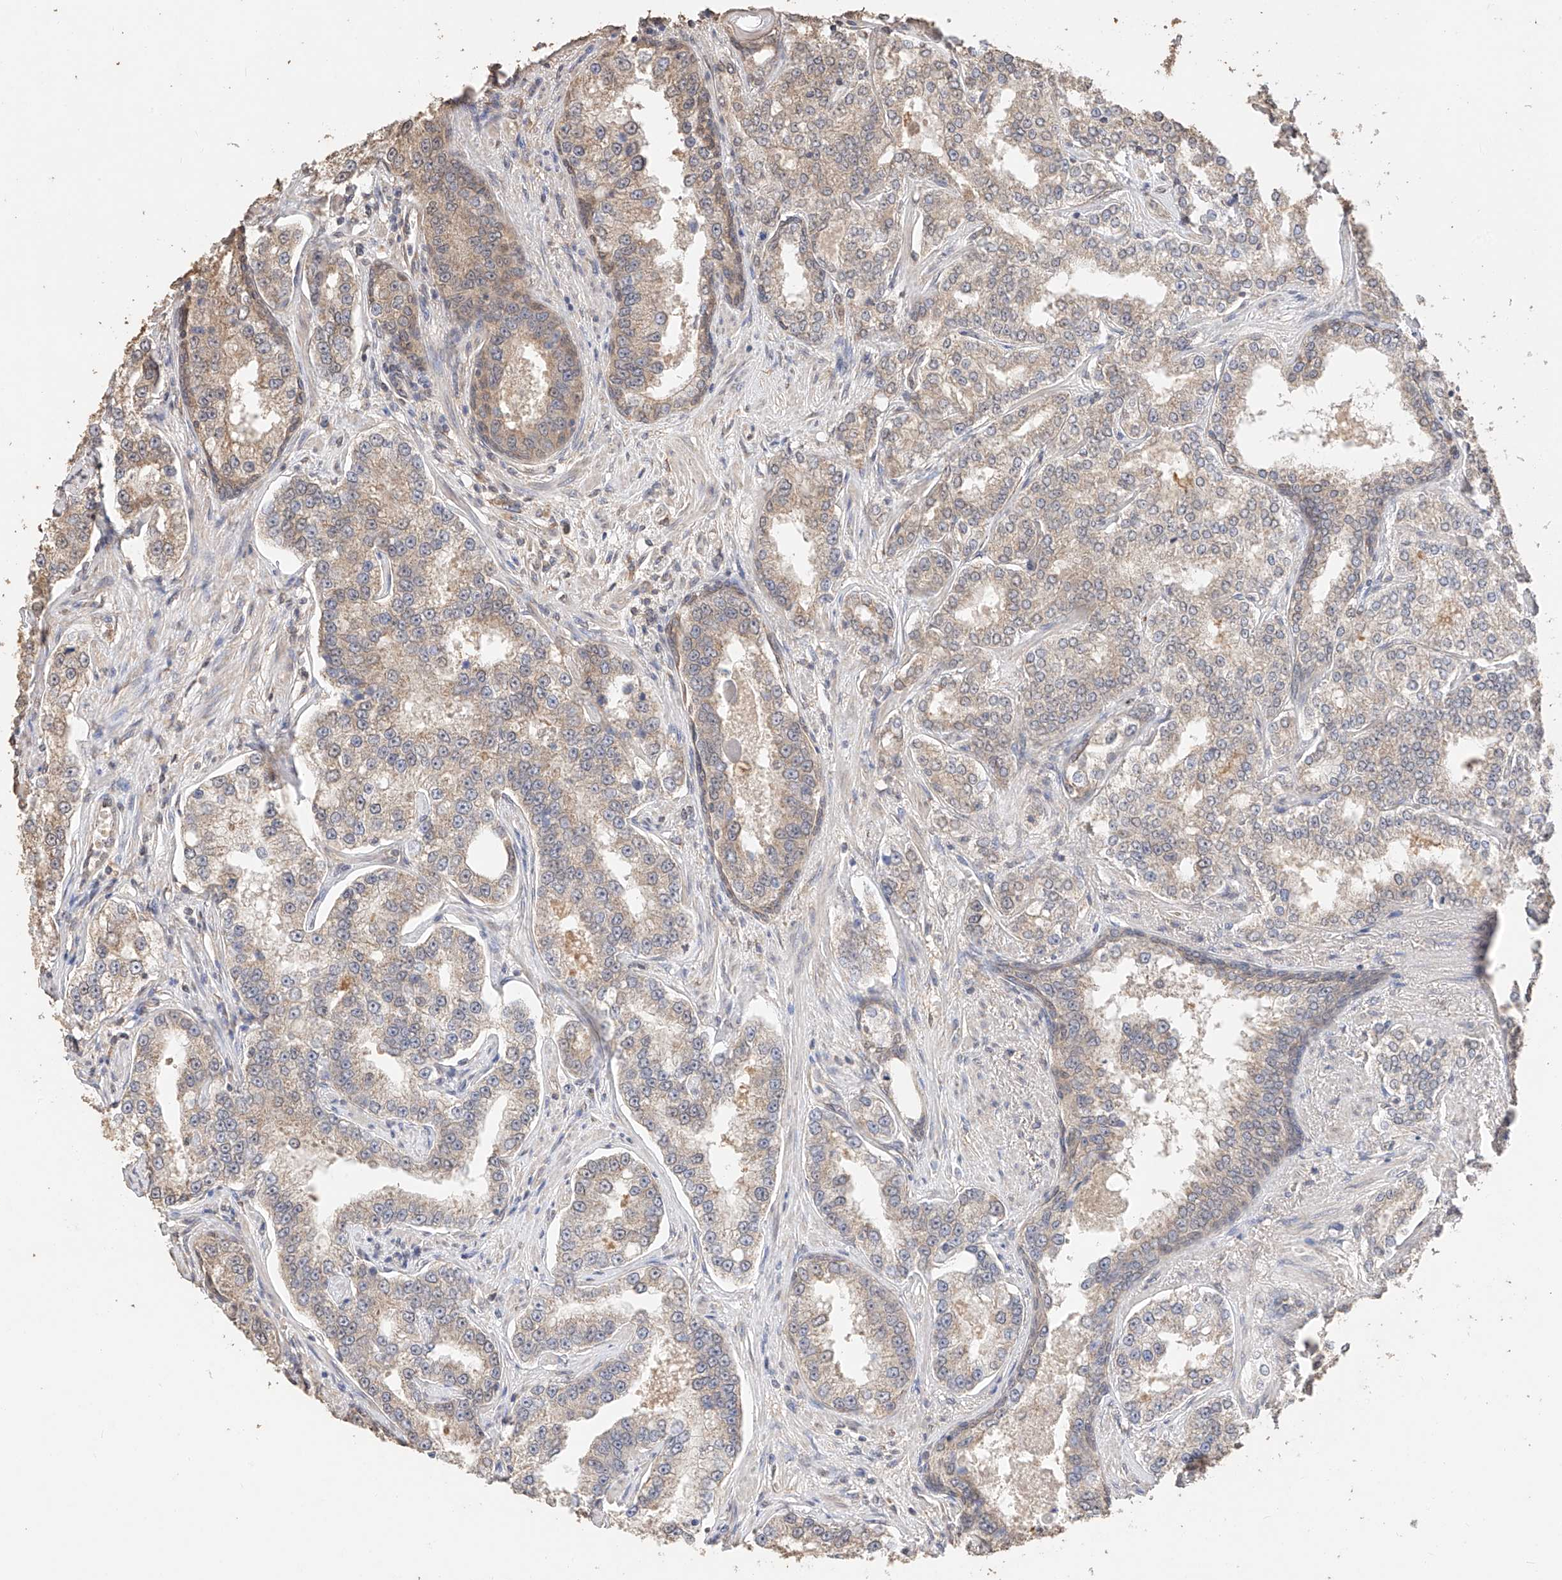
{"staining": {"intensity": "weak", "quantity": ">75%", "location": "cytoplasmic/membranous"}, "tissue": "prostate cancer", "cell_type": "Tumor cells", "image_type": "cancer", "snomed": [{"axis": "morphology", "description": "Normal tissue, NOS"}, {"axis": "morphology", "description": "Adenocarcinoma, High grade"}, {"axis": "topography", "description": "Prostate"}], "caption": "Prostate cancer (adenocarcinoma (high-grade)) stained with immunohistochemistry displays weak cytoplasmic/membranous expression in approximately >75% of tumor cells.", "gene": "IL22RA2", "patient": {"sex": "male", "age": 83}}